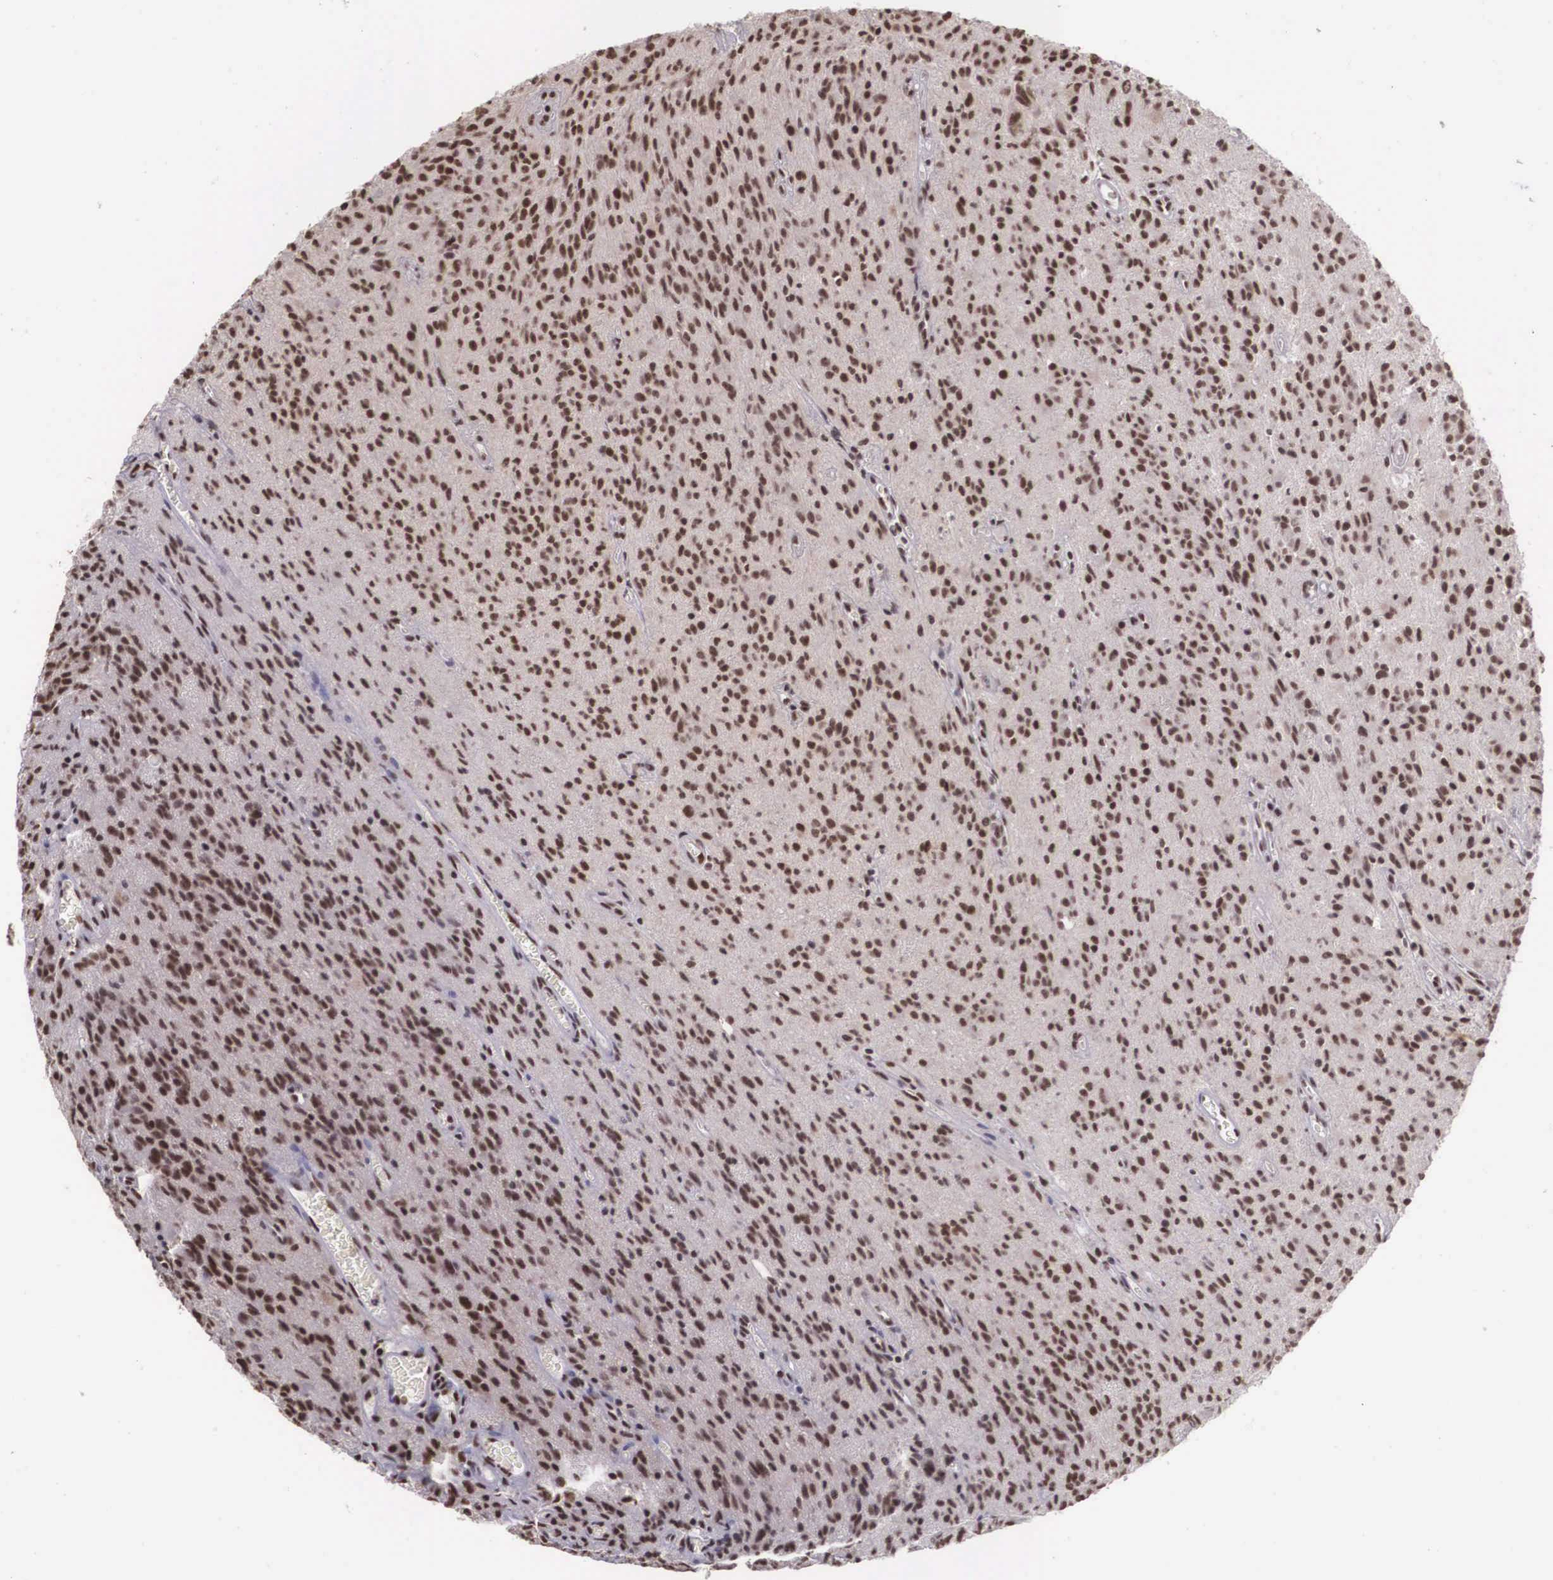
{"staining": {"intensity": "strong", "quantity": ">75%", "location": "nuclear"}, "tissue": "glioma", "cell_type": "Tumor cells", "image_type": "cancer", "snomed": [{"axis": "morphology", "description": "Glioma, malignant, Low grade"}, {"axis": "topography", "description": "Brain"}], "caption": "Immunohistochemistry (IHC) micrograph of neoplastic tissue: human low-grade glioma (malignant) stained using IHC exhibits high levels of strong protein expression localized specifically in the nuclear of tumor cells, appearing as a nuclear brown color.", "gene": "POLR2F", "patient": {"sex": "female", "age": 15}}